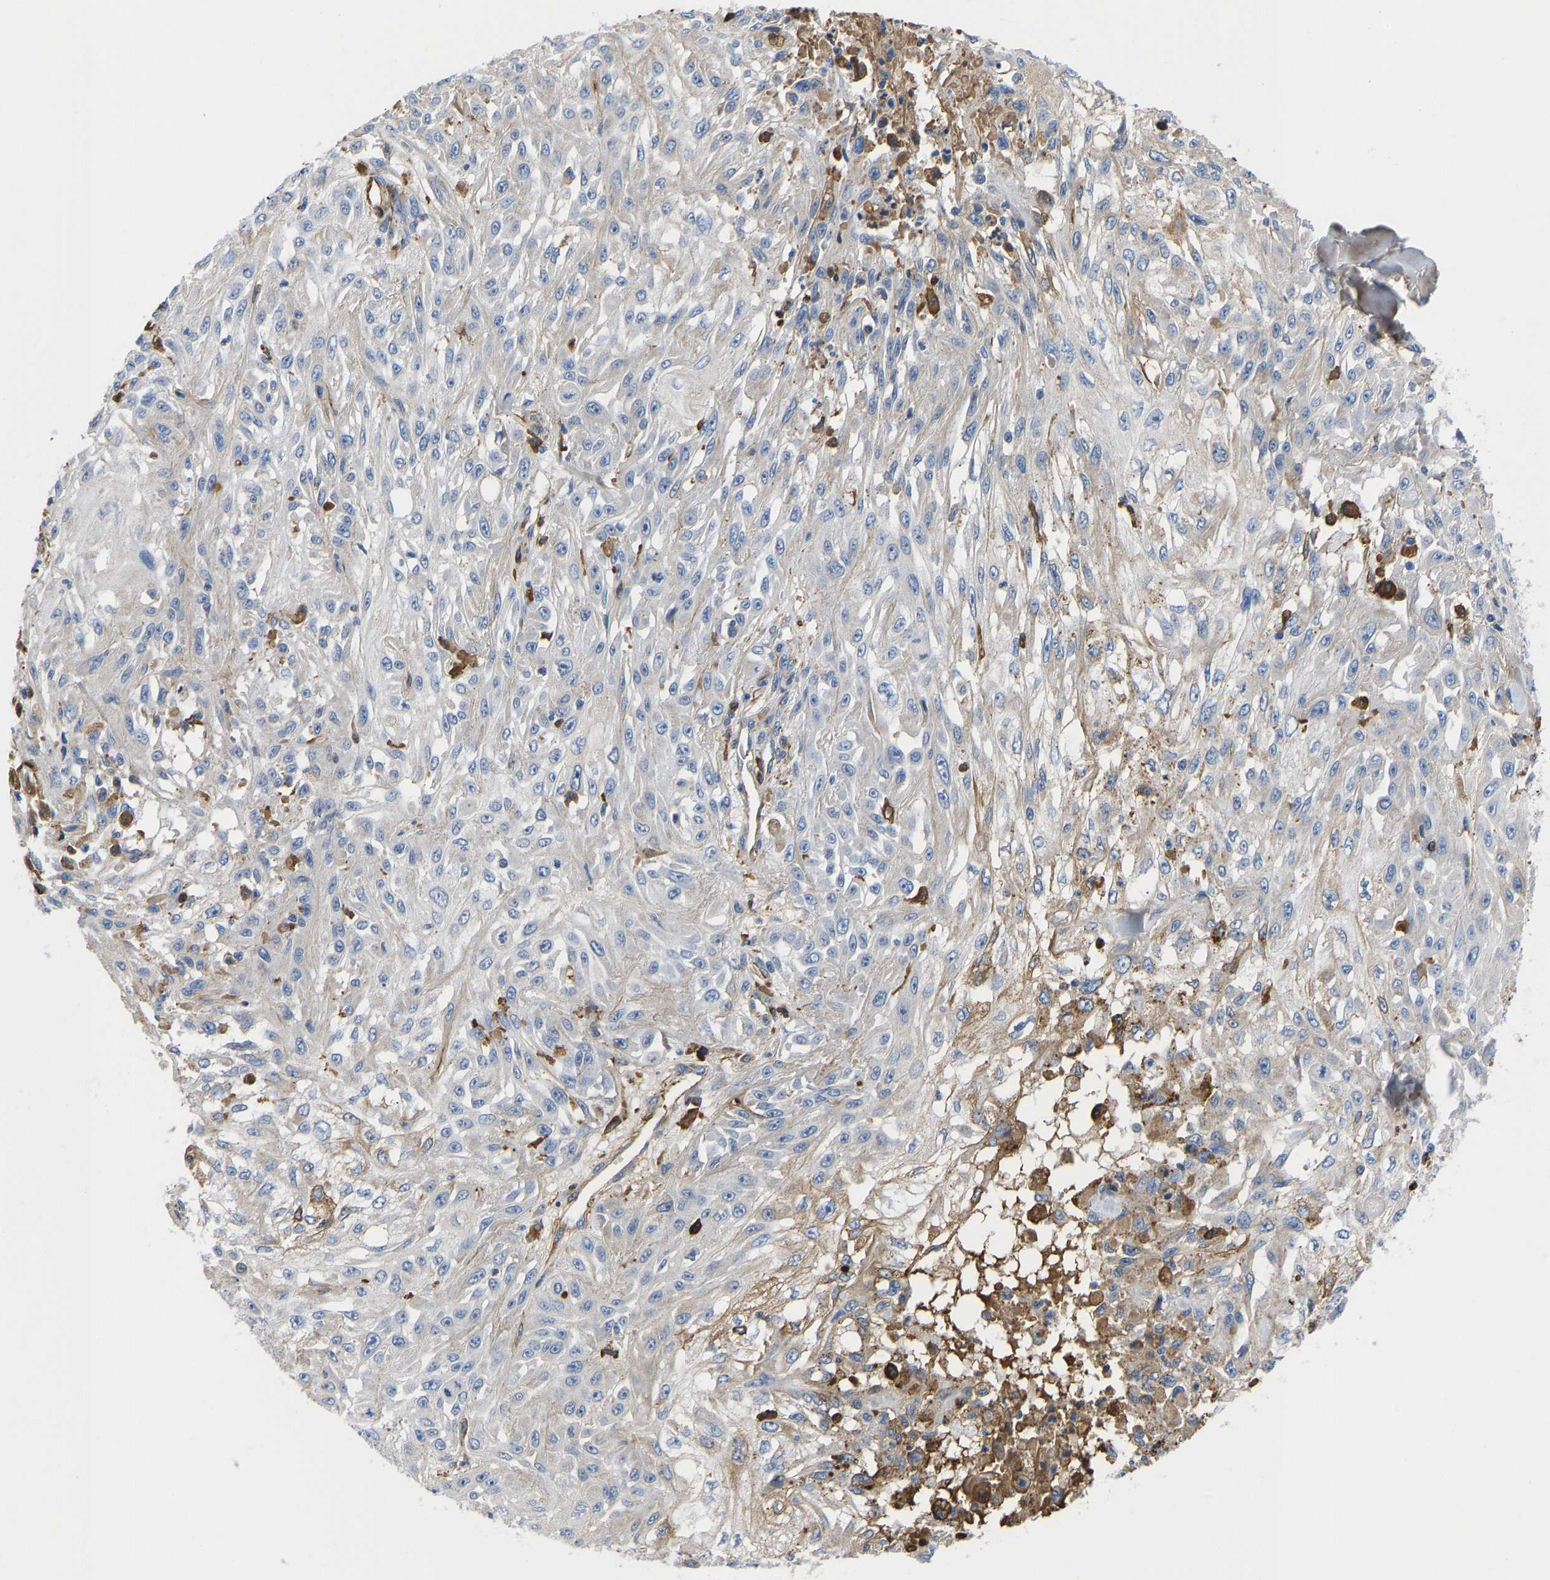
{"staining": {"intensity": "negative", "quantity": "none", "location": "none"}, "tissue": "skin cancer", "cell_type": "Tumor cells", "image_type": "cancer", "snomed": [{"axis": "morphology", "description": "Squamous cell carcinoma, NOS"}, {"axis": "morphology", "description": "Squamous cell carcinoma, metastatic, NOS"}, {"axis": "topography", "description": "Skin"}, {"axis": "topography", "description": "Lymph node"}], "caption": "Tumor cells show no significant protein staining in skin metastatic squamous cell carcinoma. Nuclei are stained in blue.", "gene": "HSPG2", "patient": {"sex": "male", "age": 75}}